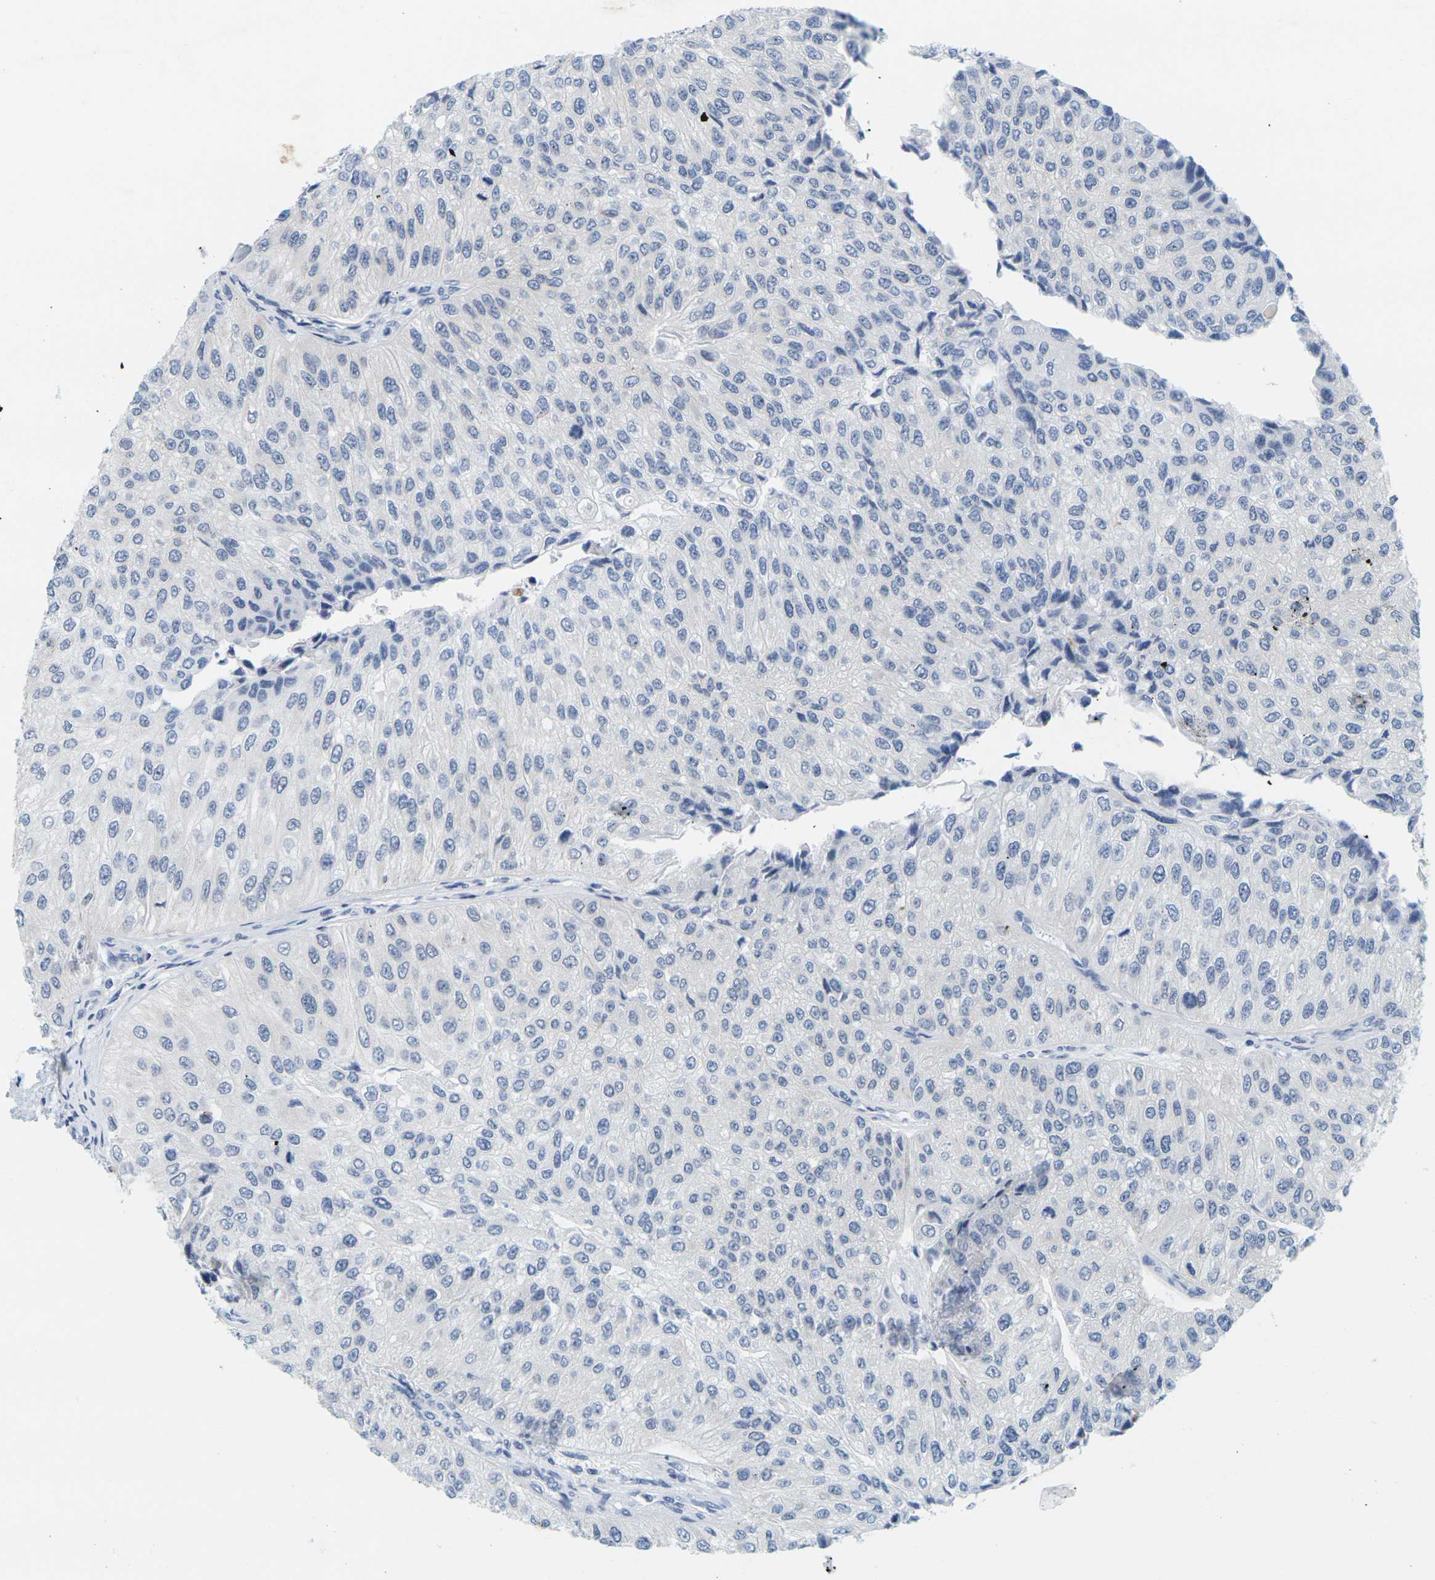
{"staining": {"intensity": "negative", "quantity": "none", "location": "none"}, "tissue": "urothelial cancer", "cell_type": "Tumor cells", "image_type": "cancer", "snomed": [{"axis": "morphology", "description": "Urothelial carcinoma, High grade"}, {"axis": "topography", "description": "Kidney"}, {"axis": "topography", "description": "Urinary bladder"}], "caption": "An immunohistochemistry image of urothelial carcinoma (high-grade) is shown. There is no staining in tumor cells of urothelial carcinoma (high-grade).", "gene": "HLA-DOB", "patient": {"sex": "male", "age": 77}}